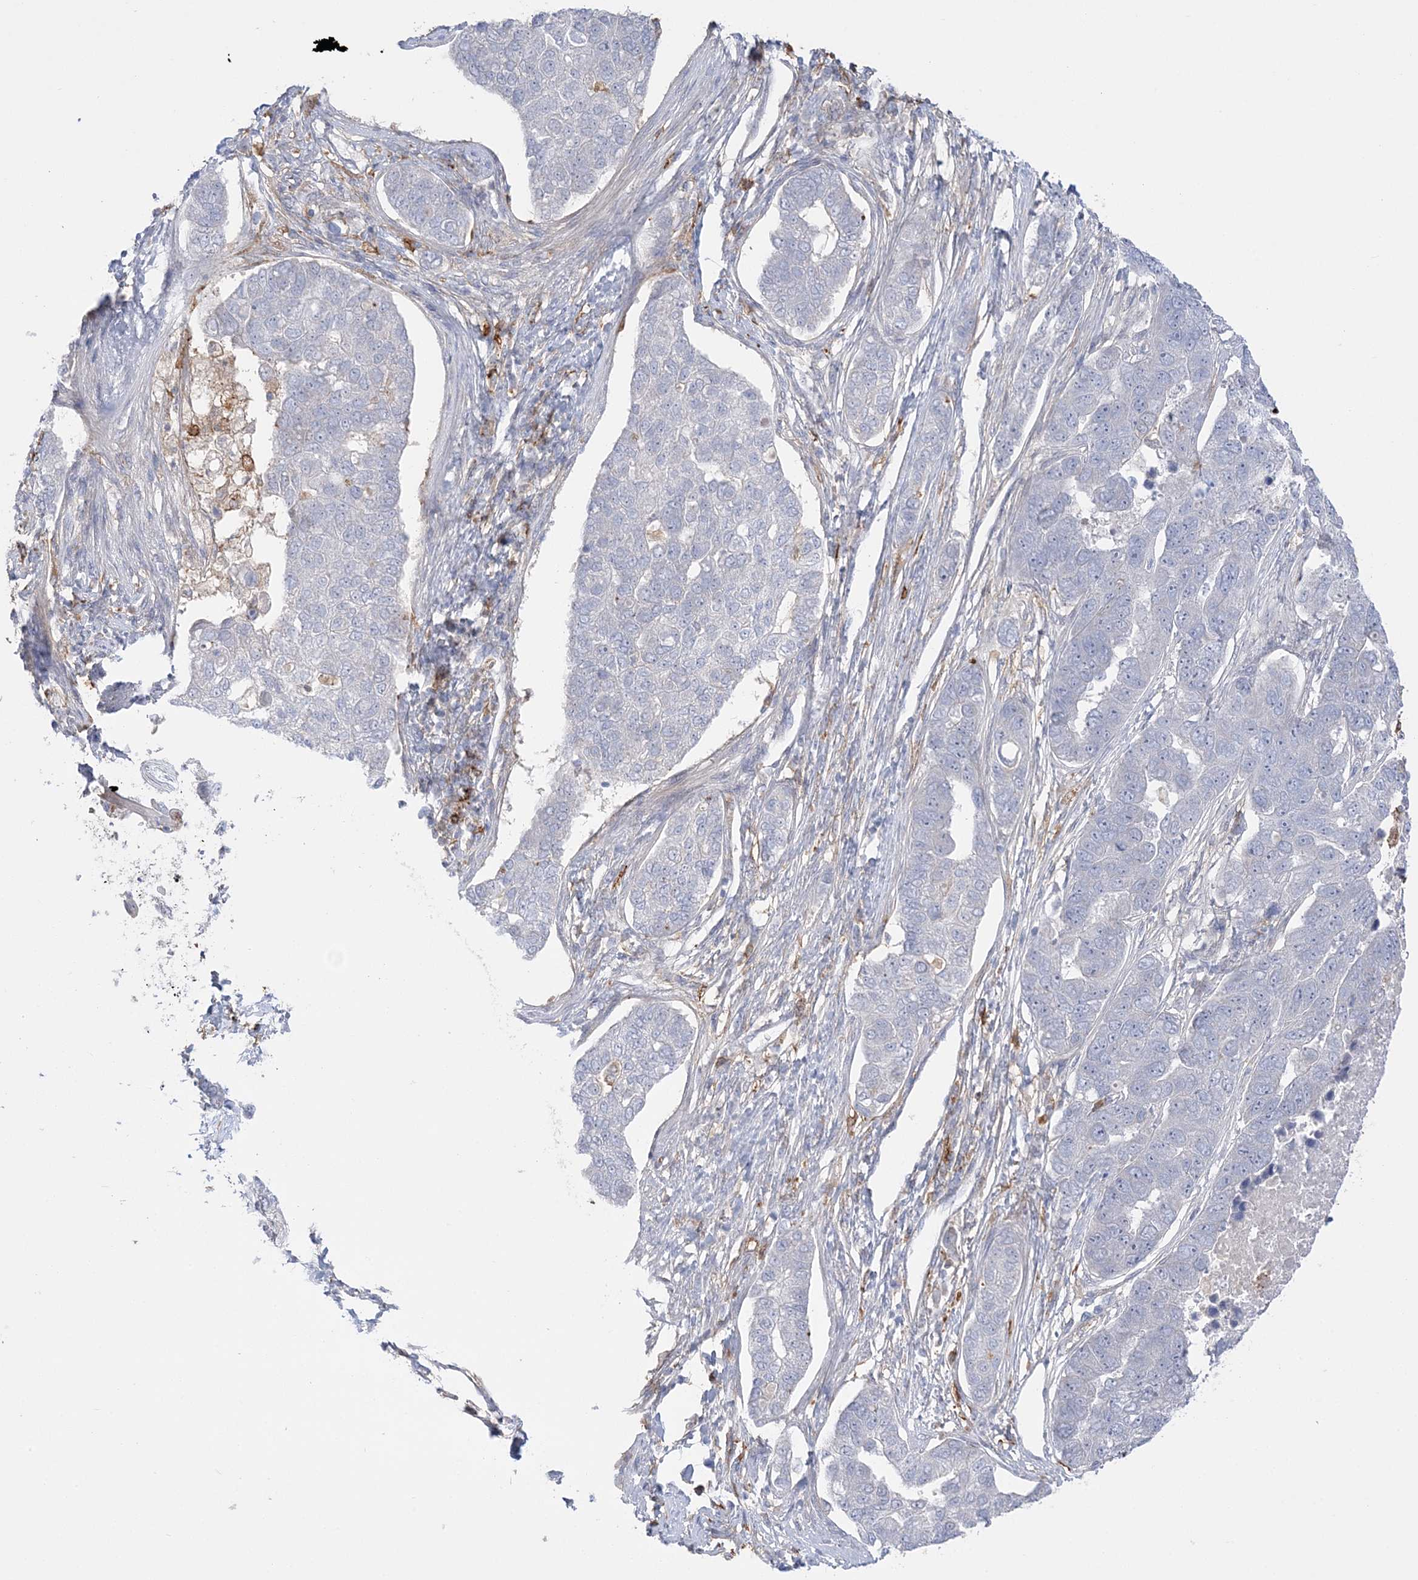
{"staining": {"intensity": "negative", "quantity": "none", "location": "none"}, "tissue": "pancreatic cancer", "cell_type": "Tumor cells", "image_type": "cancer", "snomed": [{"axis": "morphology", "description": "Adenocarcinoma, NOS"}, {"axis": "topography", "description": "Pancreas"}], "caption": "DAB immunohistochemical staining of adenocarcinoma (pancreatic) demonstrates no significant staining in tumor cells.", "gene": "HAAO", "patient": {"sex": "female", "age": 61}}